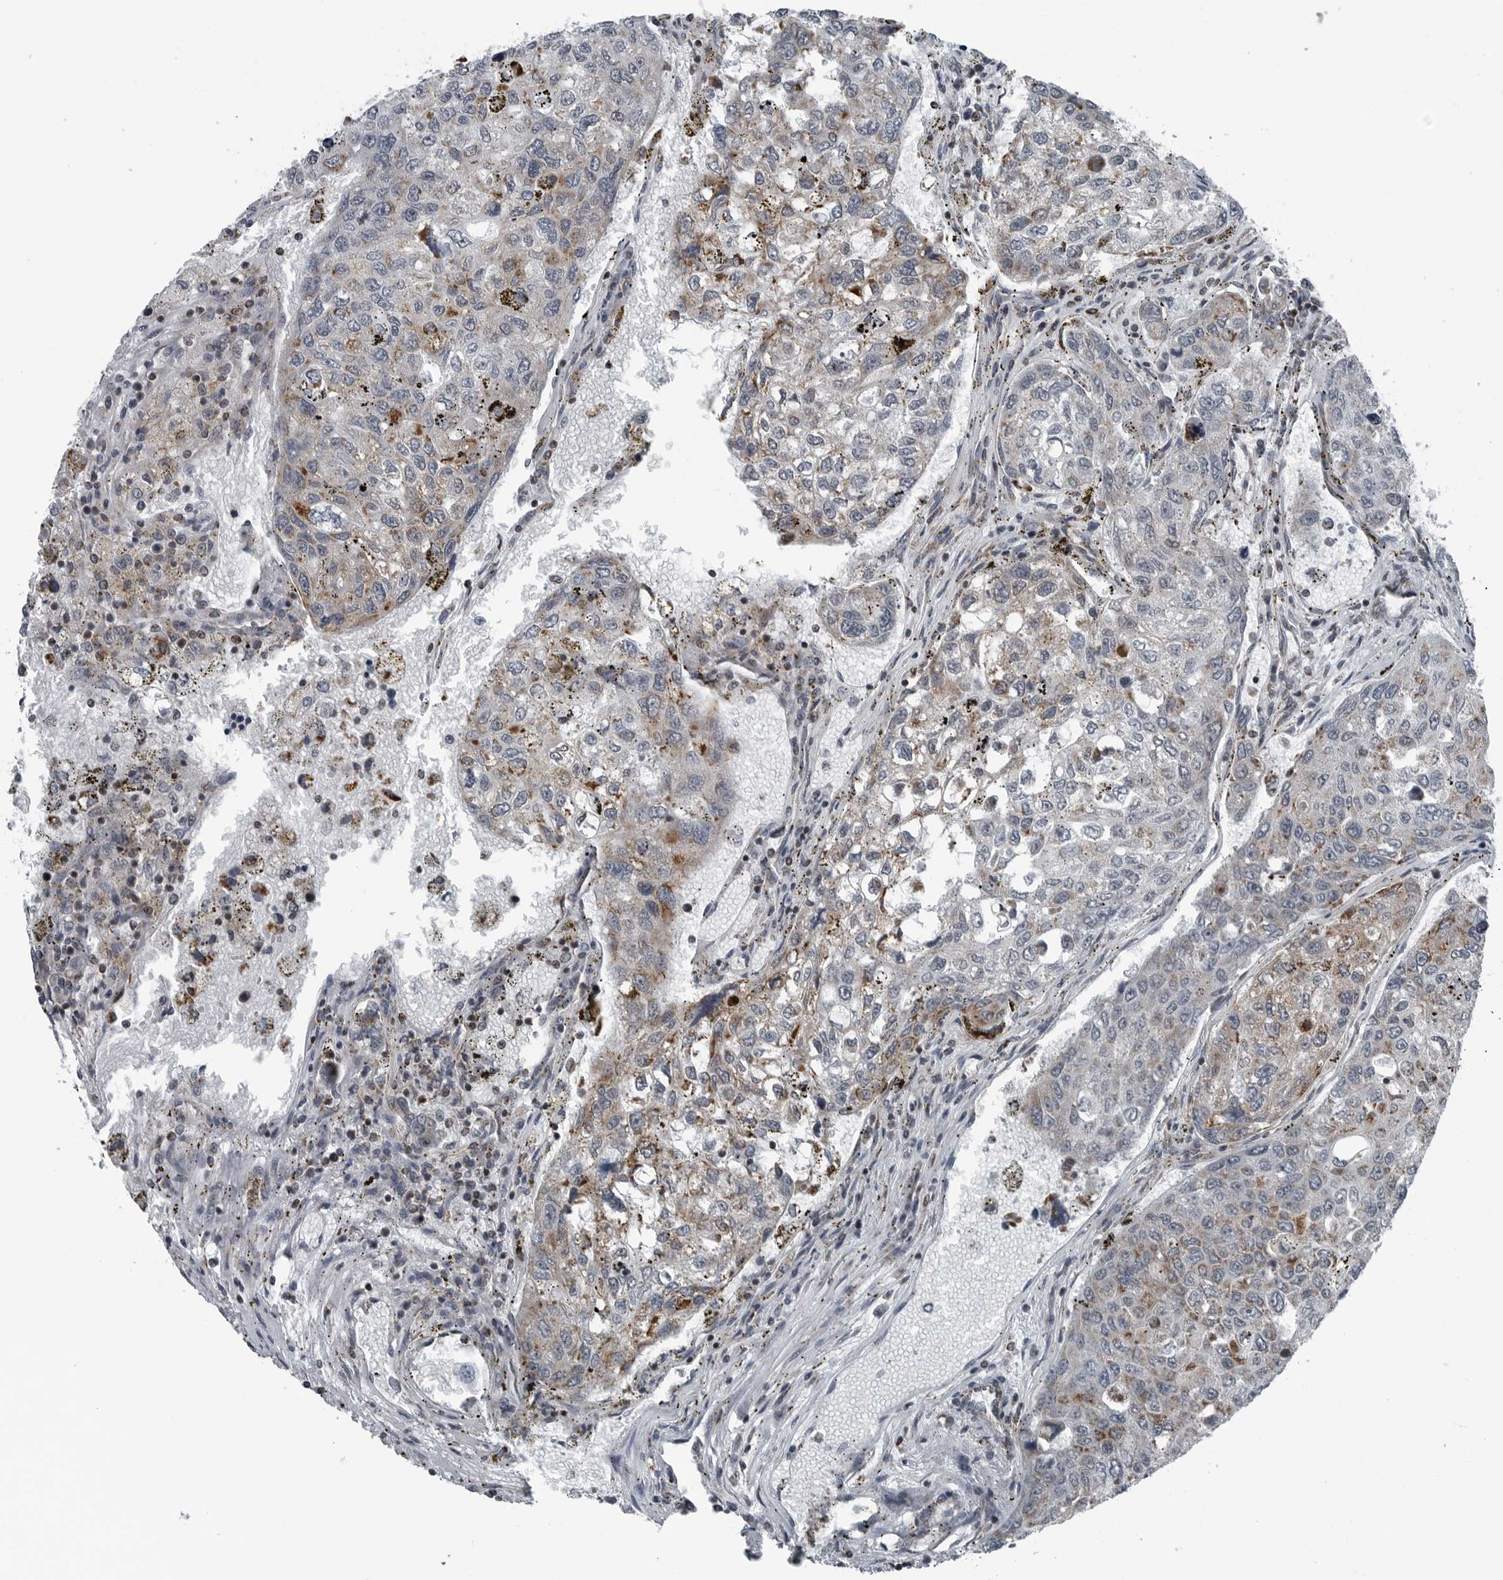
{"staining": {"intensity": "moderate", "quantity": "<25%", "location": "cytoplasmic/membranous"}, "tissue": "urothelial cancer", "cell_type": "Tumor cells", "image_type": "cancer", "snomed": [{"axis": "morphology", "description": "Urothelial carcinoma, High grade"}, {"axis": "topography", "description": "Lymph node"}, {"axis": "topography", "description": "Urinary bladder"}], "caption": "Urothelial carcinoma (high-grade) stained with IHC displays moderate cytoplasmic/membranous staining in about <25% of tumor cells. (DAB (3,3'-diaminobenzidine) IHC, brown staining for protein, blue staining for nuclei).", "gene": "GAK", "patient": {"sex": "male", "age": 51}}